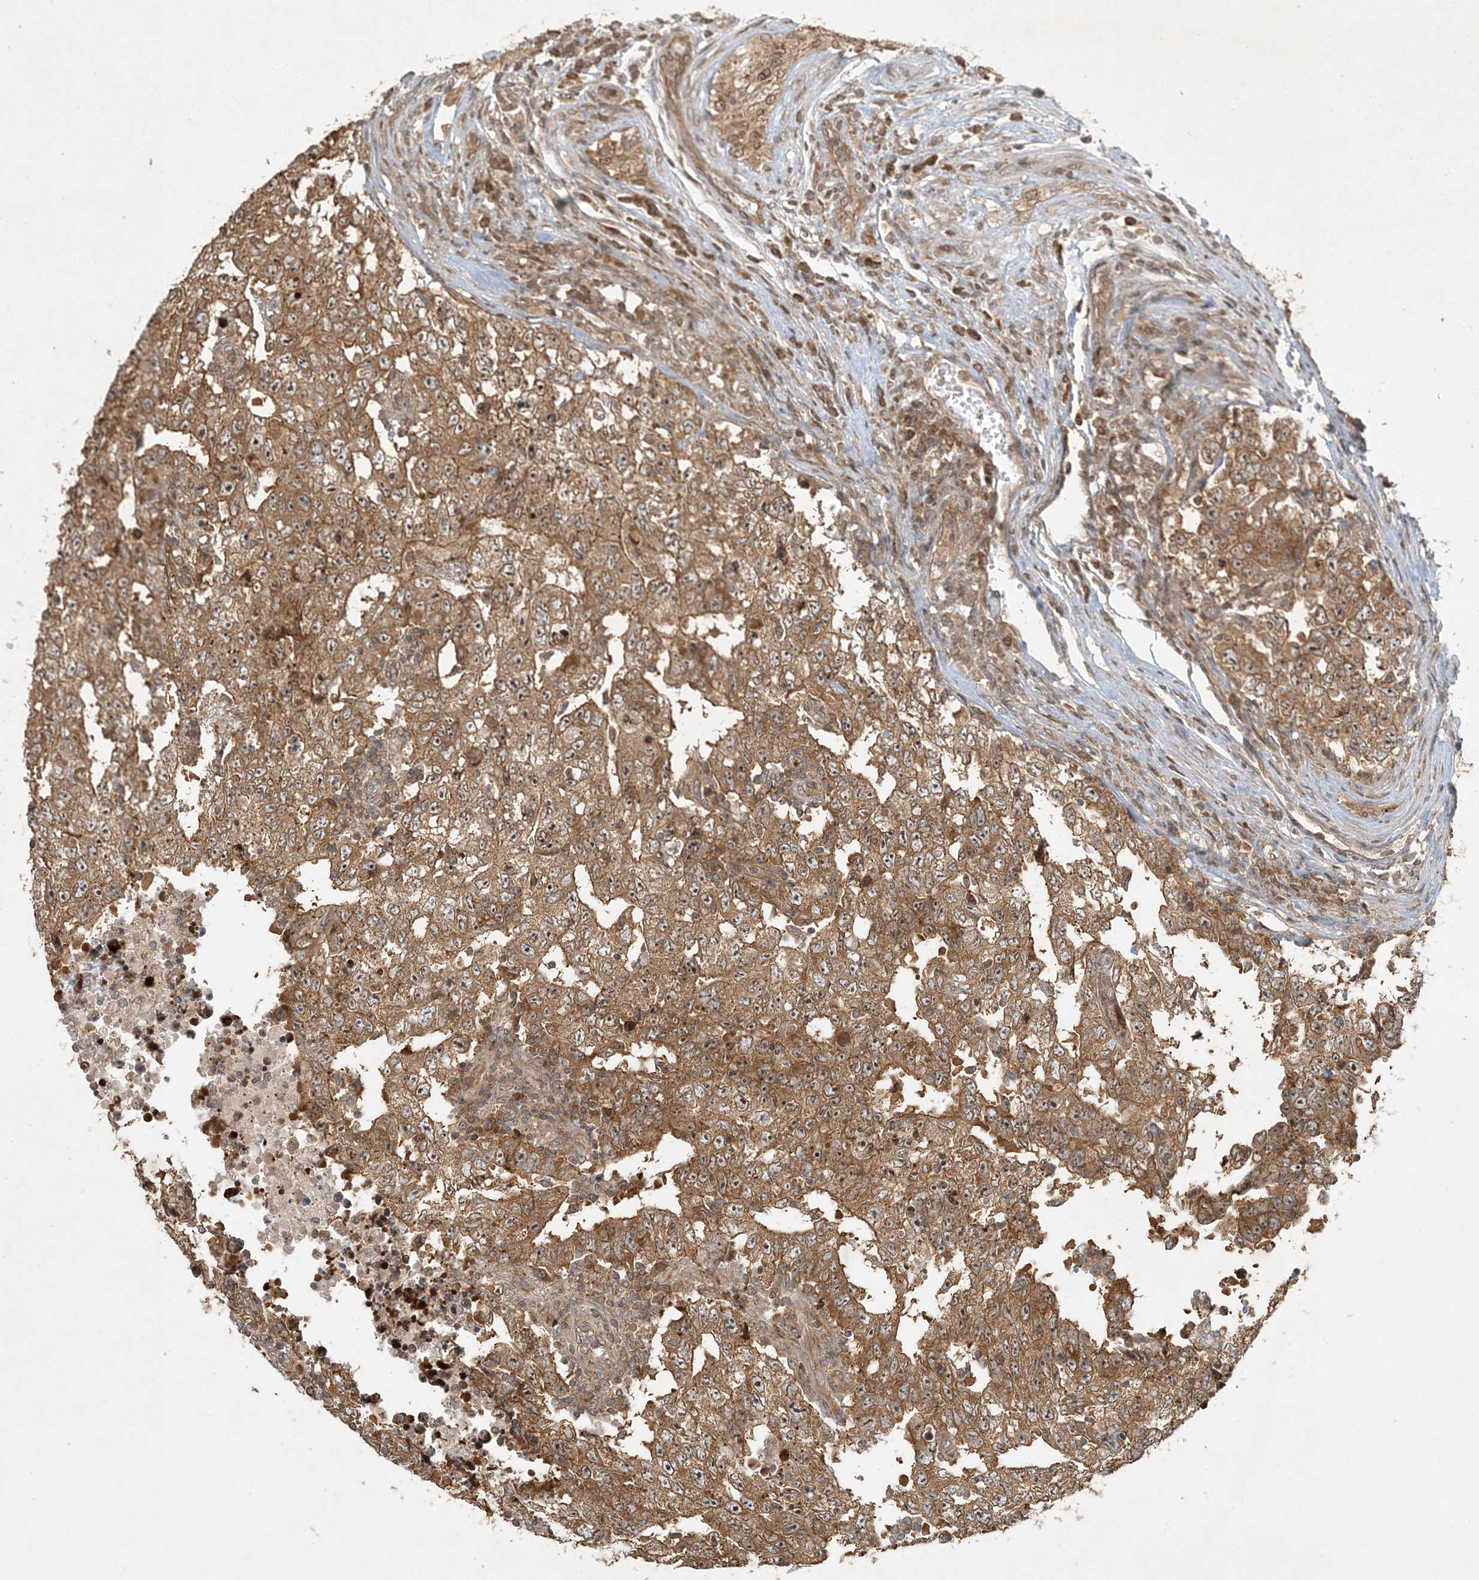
{"staining": {"intensity": "moderate", "quantity": ">75%", "location": "cytoplasmic/membranous"}, "tissue": "testis cancer", "cell_type": "Tumor cells", "image_type": "cancer", "snomed": [{"axis": "morphology", "description": "Carcinoma, Embryonal, NOS"}, {"axis": "topography", "description": "Testis"}], "caption": "Immunohistochemical staining of human embryonal carcinoma (testis) displays medium levels of moderate cytoplasmic/membranous protein staining in approximately >75% of tumor cells.", "gene": "COMMD8", "patient": {"sex": "male", "age": 26}}